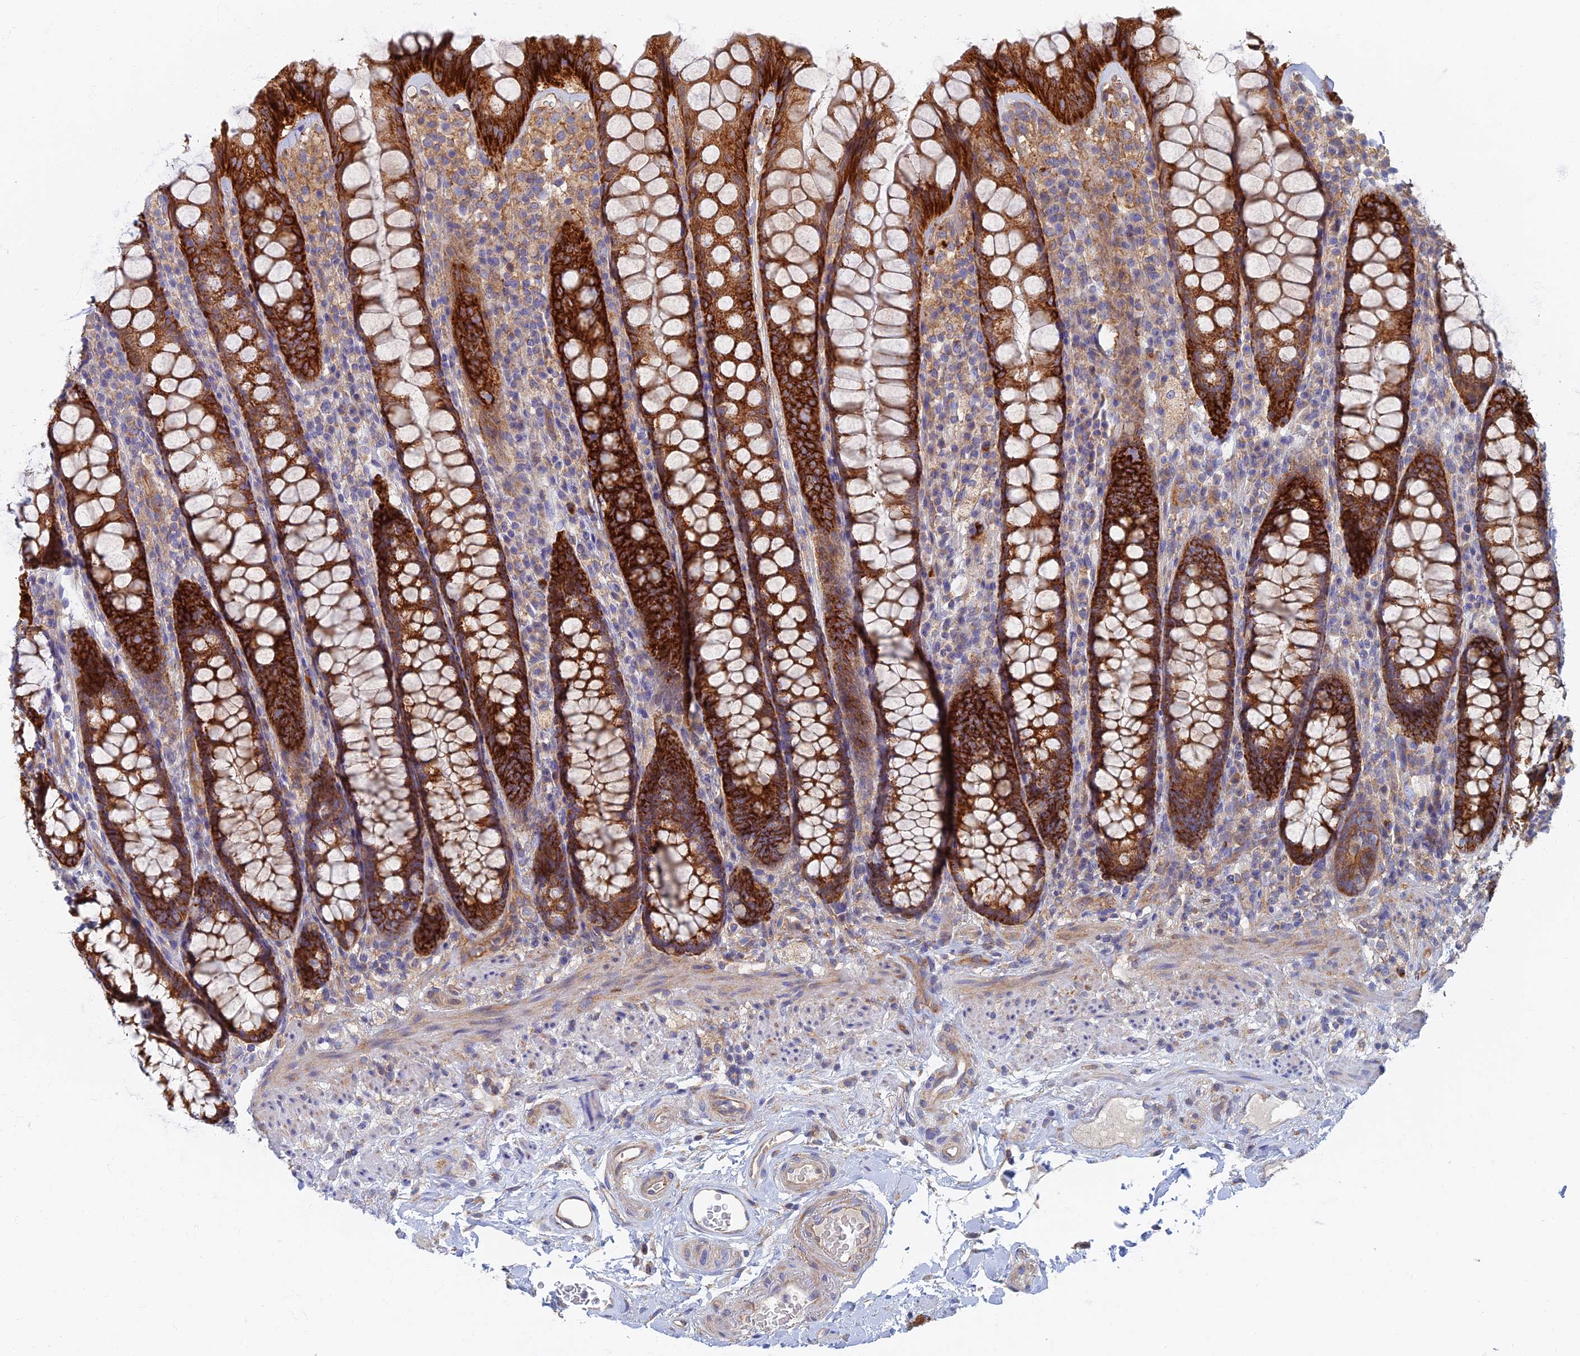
{"staining": {"intensity": "strong", "quantity": ">75%", "location": "cytoplasmic/membranous"}, "tissue": "rectum", "cell_type": "Glandular cells", "image_type": "normal", "snomed": [{"axis": "morphology", "description": "Normal tissue, NOS"}, {"axis": "topography", "description": "Rectum"}], "caption": "Immunohistochemistry micrograph of normal human rectum stained for a protein (brown), which shows high levels of strong cytoplasmic/membranous positivity in approximately >75% of glandular cells.", "gene": "TMEM44", "patient": {"sex": "male", "age": 83}}